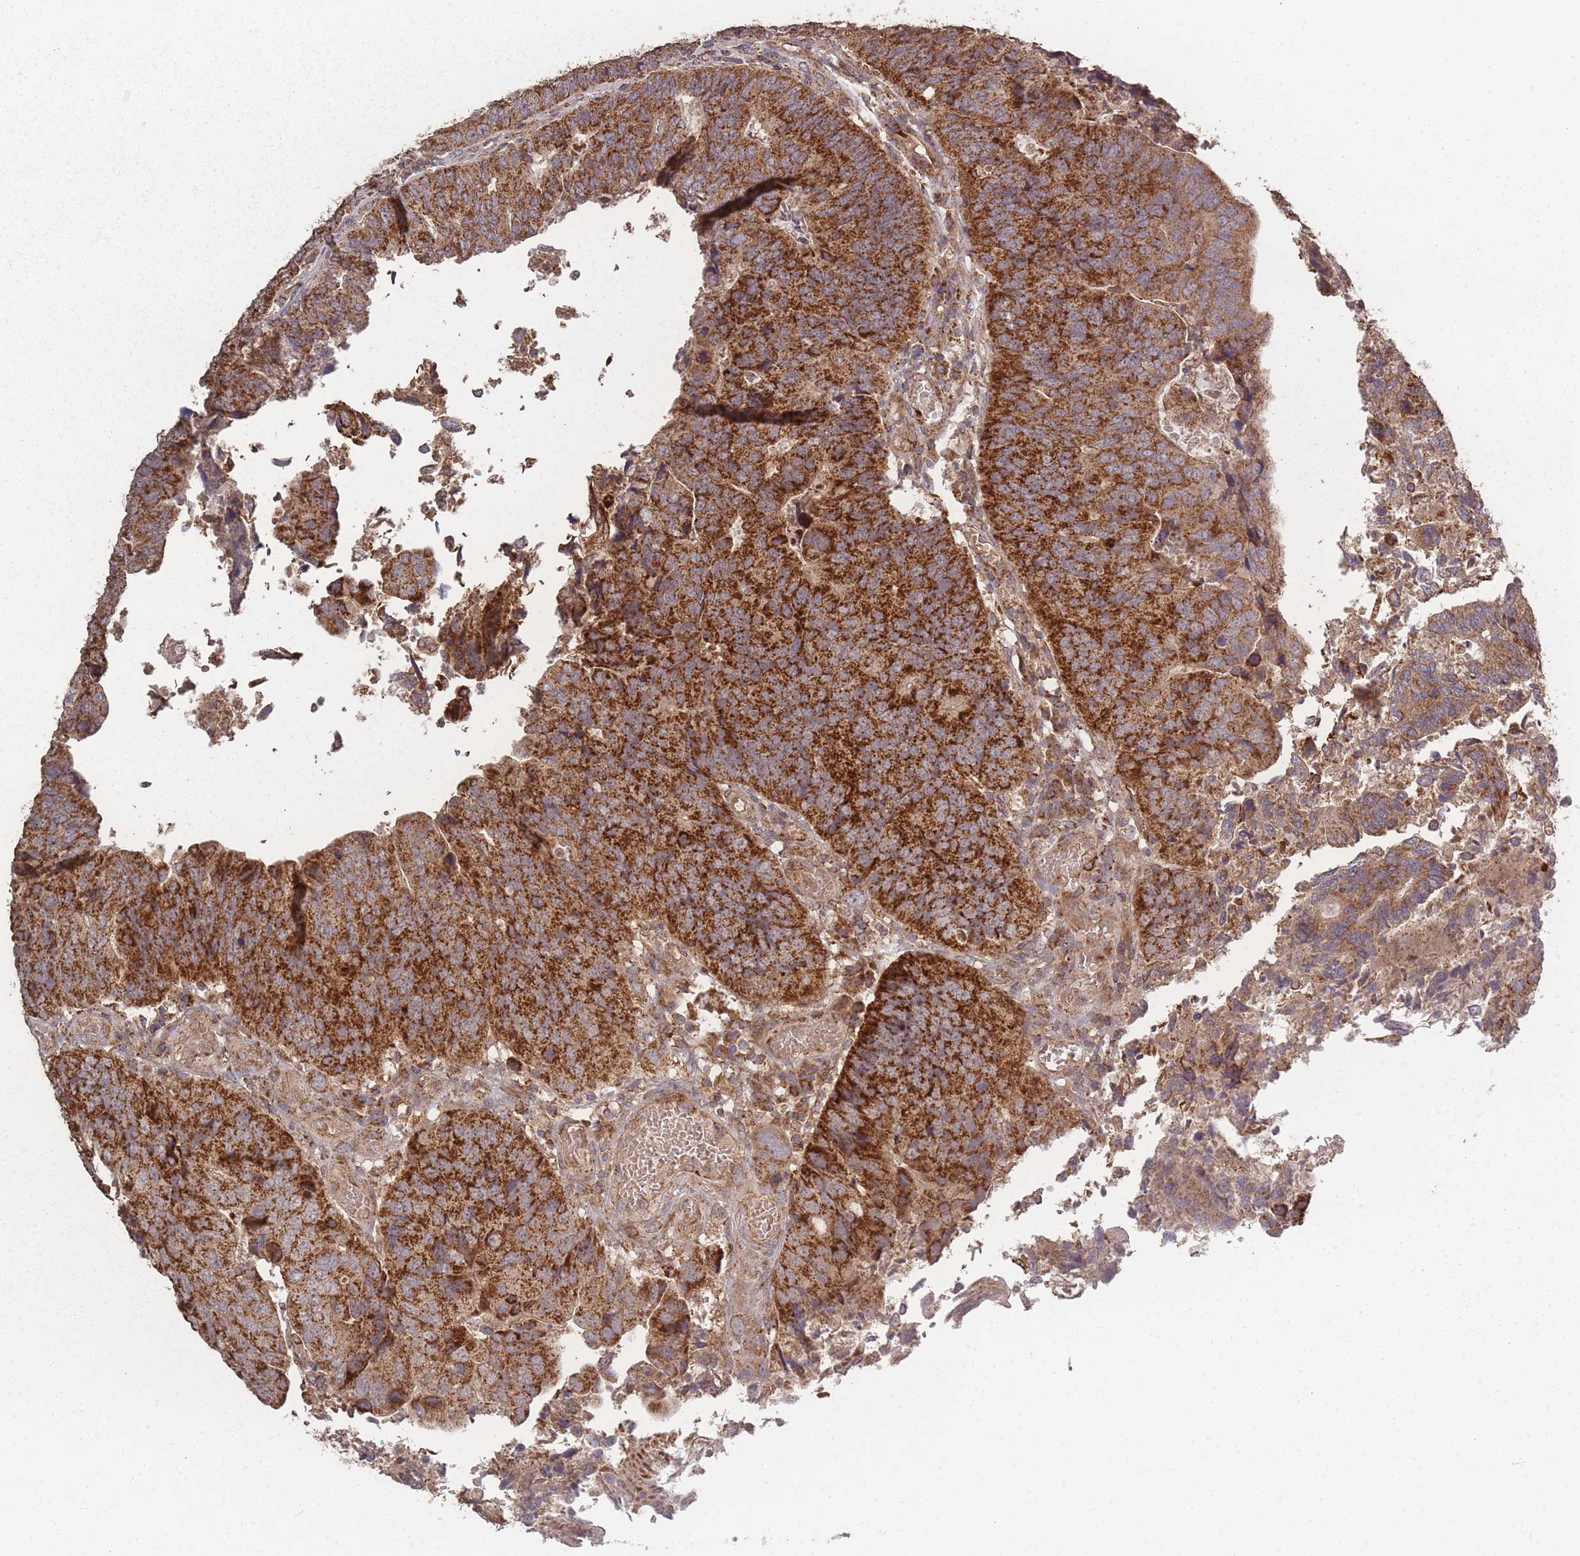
{"staining": {"intensity": "strong", "quantity": ">75%", "location": "cytoplasmic/membranous"}, "tissue": "colorectal cancer", "cell_type": "Tumor cells", "image_type": "cancer", "snomed": [{"axis": "morphology", "description": "Adenocarcinoma, NOS"}, {"axis": "topography", "description": "Colon"}], "caption": "DAB (3,3'-diaminobenzidine) immunohistochemical staining of colorectal cancer reveals strong cytoplasmic/membranous protein expression in approximately >75% of tumor cells.", "gene": "LYRM7", "patient": {"sex": "female", "age": 67}}